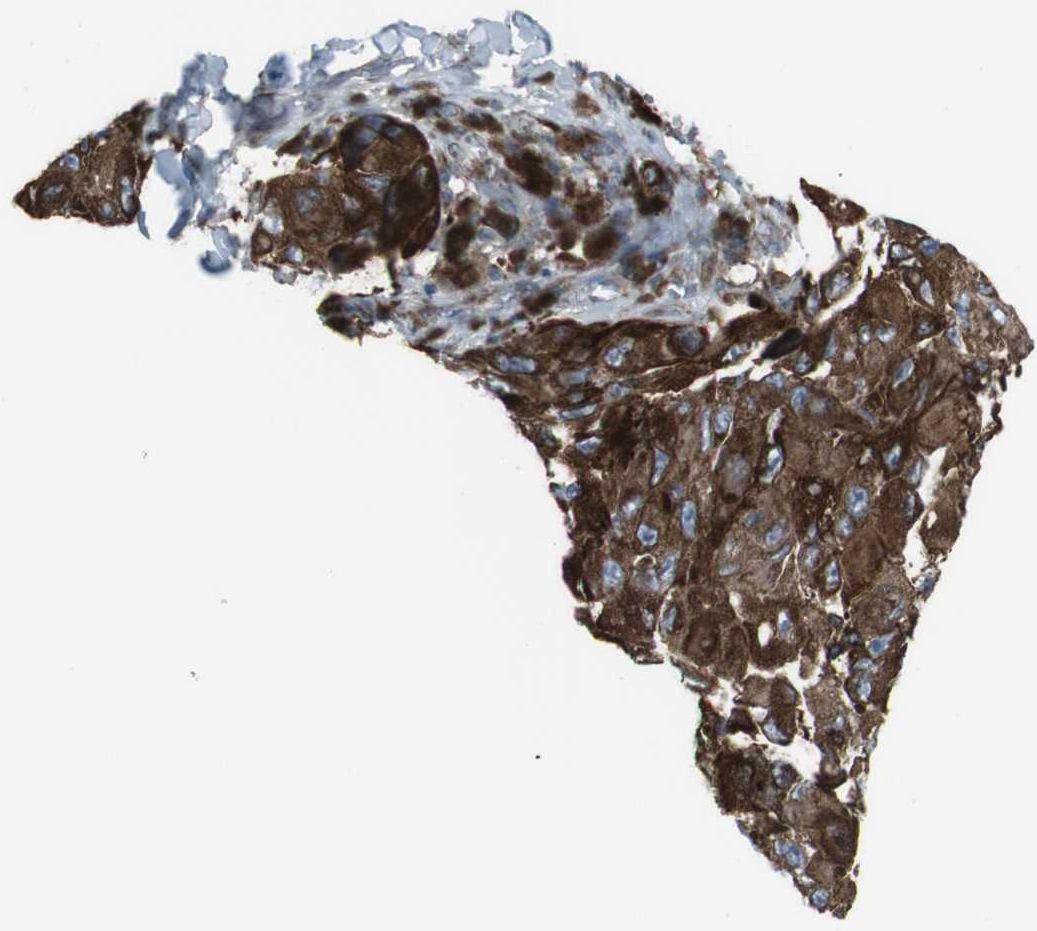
{"staining": {"intensity": "strong", "quantity": ">75%", "location": "cytoplasmic/membranous"}, "tissue": "melanoma", "cell_type": "Tumor cells", "image_type": "cancer", "snomed": [{"axis": "morphology", "description": "Malignant melanoma, NOS"}, {"axis": "topography", "description": "Skin"}], "caption": "Protein expression analysis of human malignant melanoma reveals strong cytoplasmic/membranous positivity in approximately >75% of tumor cells. The protein is stained brown, and the nuclei are stained in blue (DAB (3,3'-diaminobenzidine) IHC with brightfield microscopy, high magnification).", "gene": "LNPK", "patient": {"sex": "female", "age": 73}}